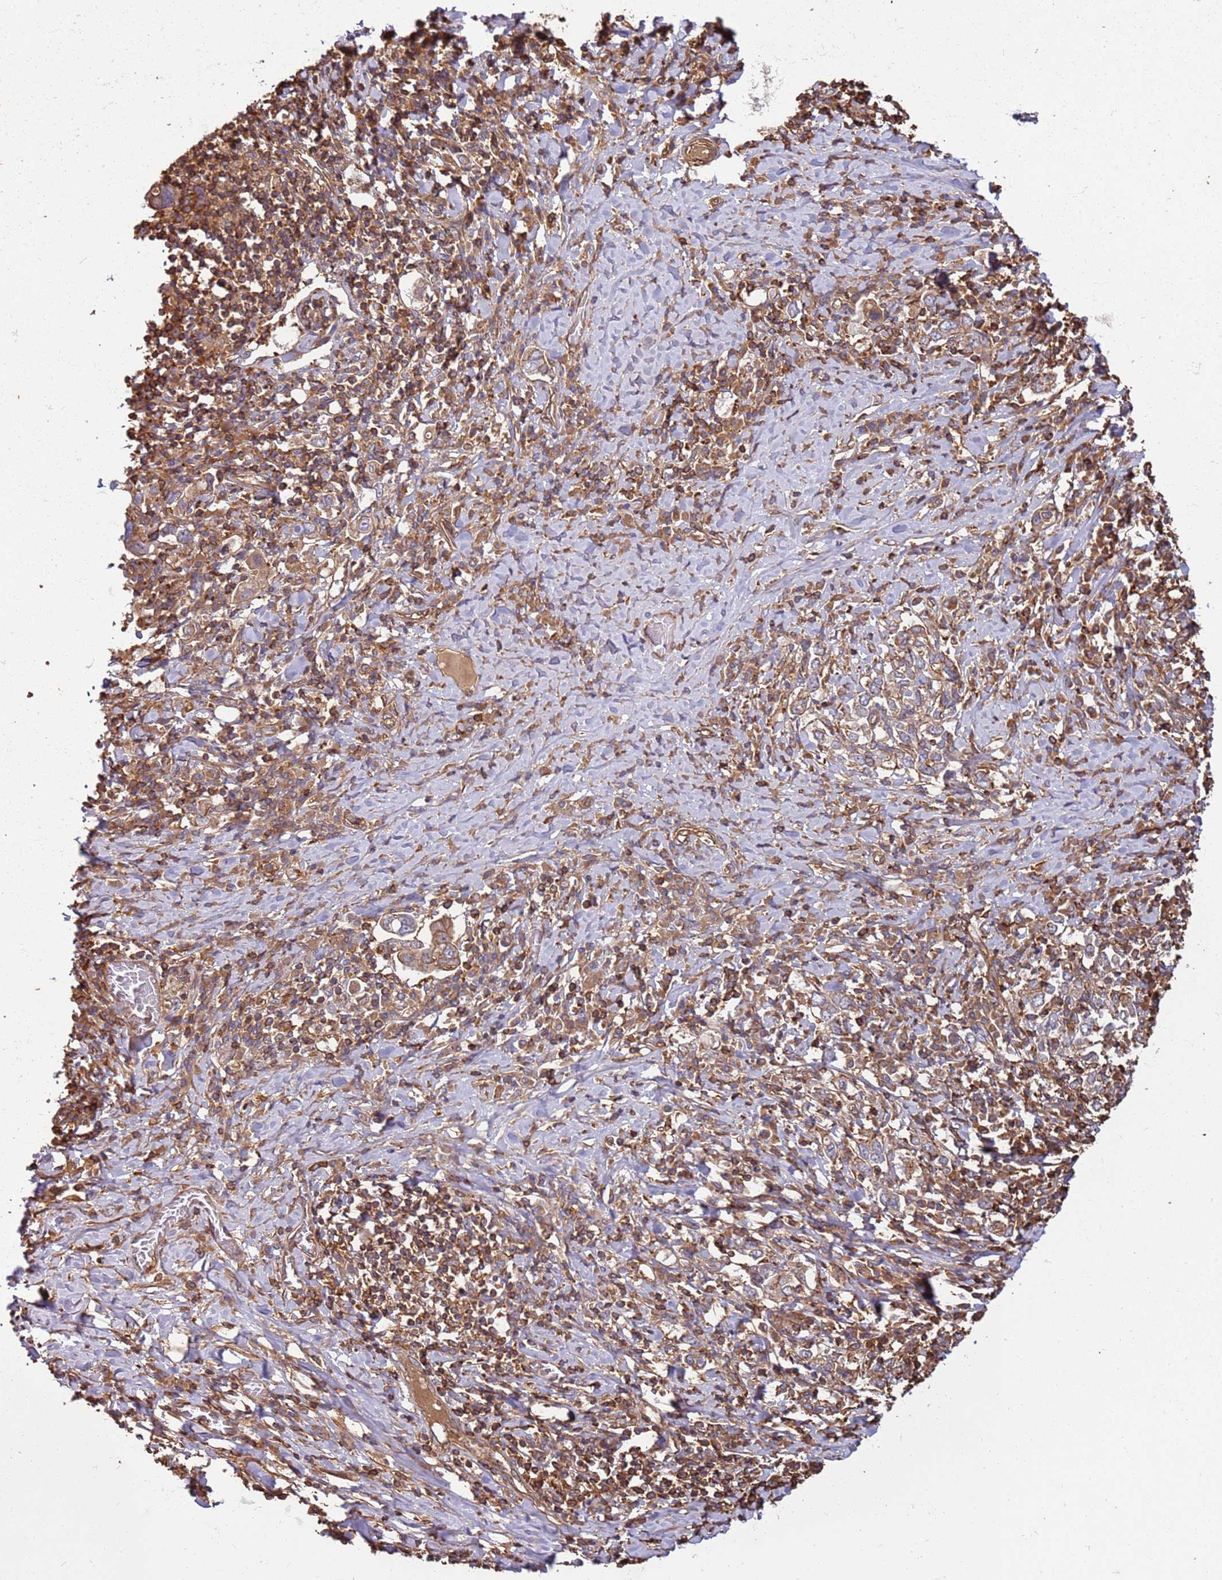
{"staining": {"intensity": "weak", "quantity": ">75%", "location": "cytoplasmic/membranous"}, "tissue": "stomach cancer", "cell_type": "Tumor cells", "image_type": "cancer", "snomed": [{"axis": "morphology", "description": "Adenocarcinoma, NOS"}, {"axis": "topography", "description": "Stomach, upper"}, {"axis": "topography", "description": "Stomach"}], "caption": "This image reveals immunohistochemistry (IHC) staining of human stomach cancer, with low weak cytoplasmic/membranous expression in about >75% of tumor cells.", "gene": "ACVR2A", "patient": {"sex": "male", "age": 62}}